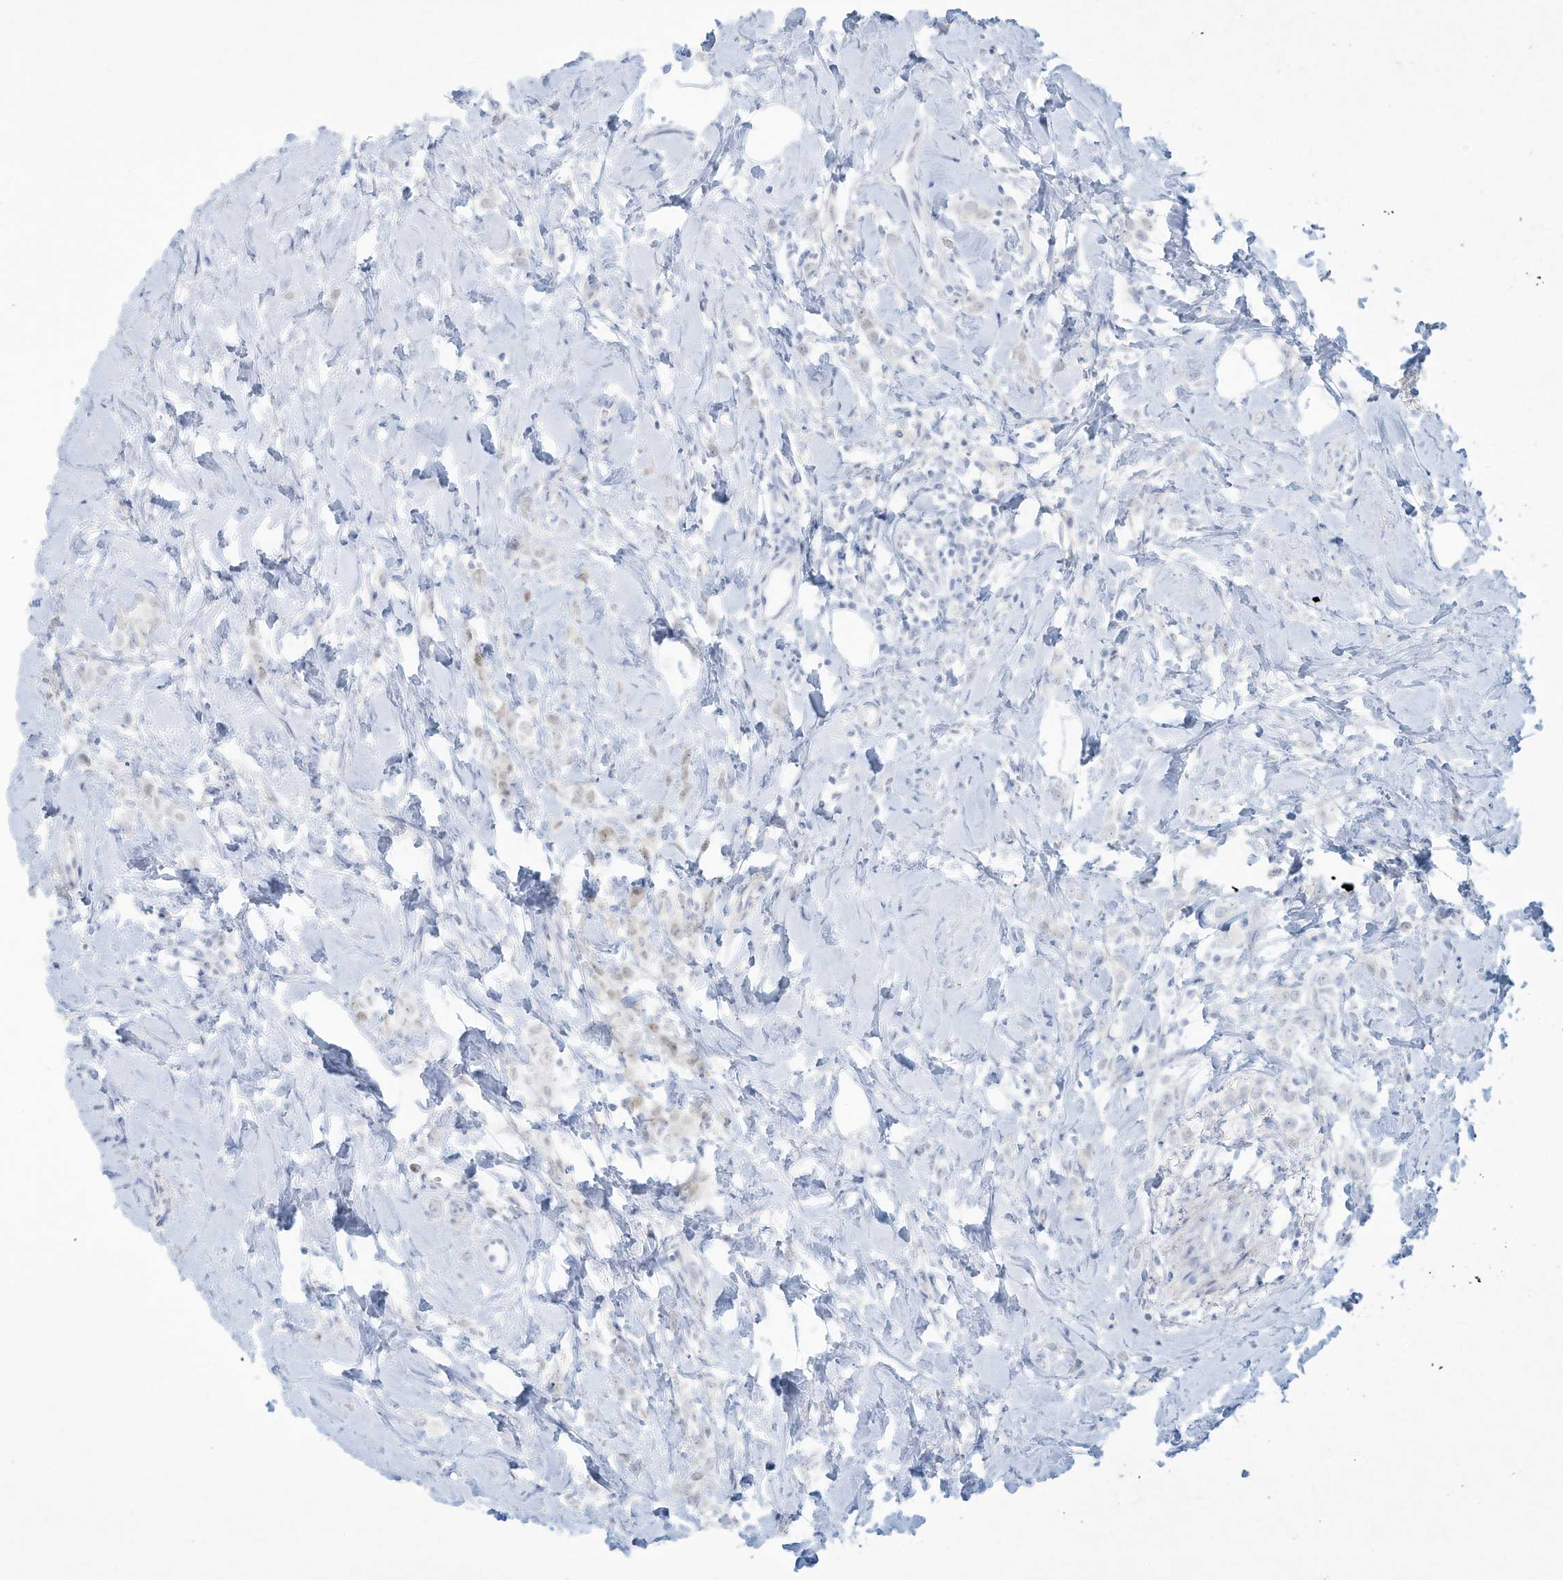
{"staining": {"intensity": "negative", "quantity": "none", "location": "none"}, "tissue": "breast cancer", "cell_type": "Tumor cells", "image_type": "cancer", "snomed": [{"axis": "morphology", "description": "Lobular carcinoma"}, {"axis": "topography", "description": "Breast"}], "caption": "Photomicrograph shows no protein positivity in tumor cells of lobular carcinoma (breast) tissue.", "gene": "PAX6", "patient": {"sex": "female", "age": 47}}